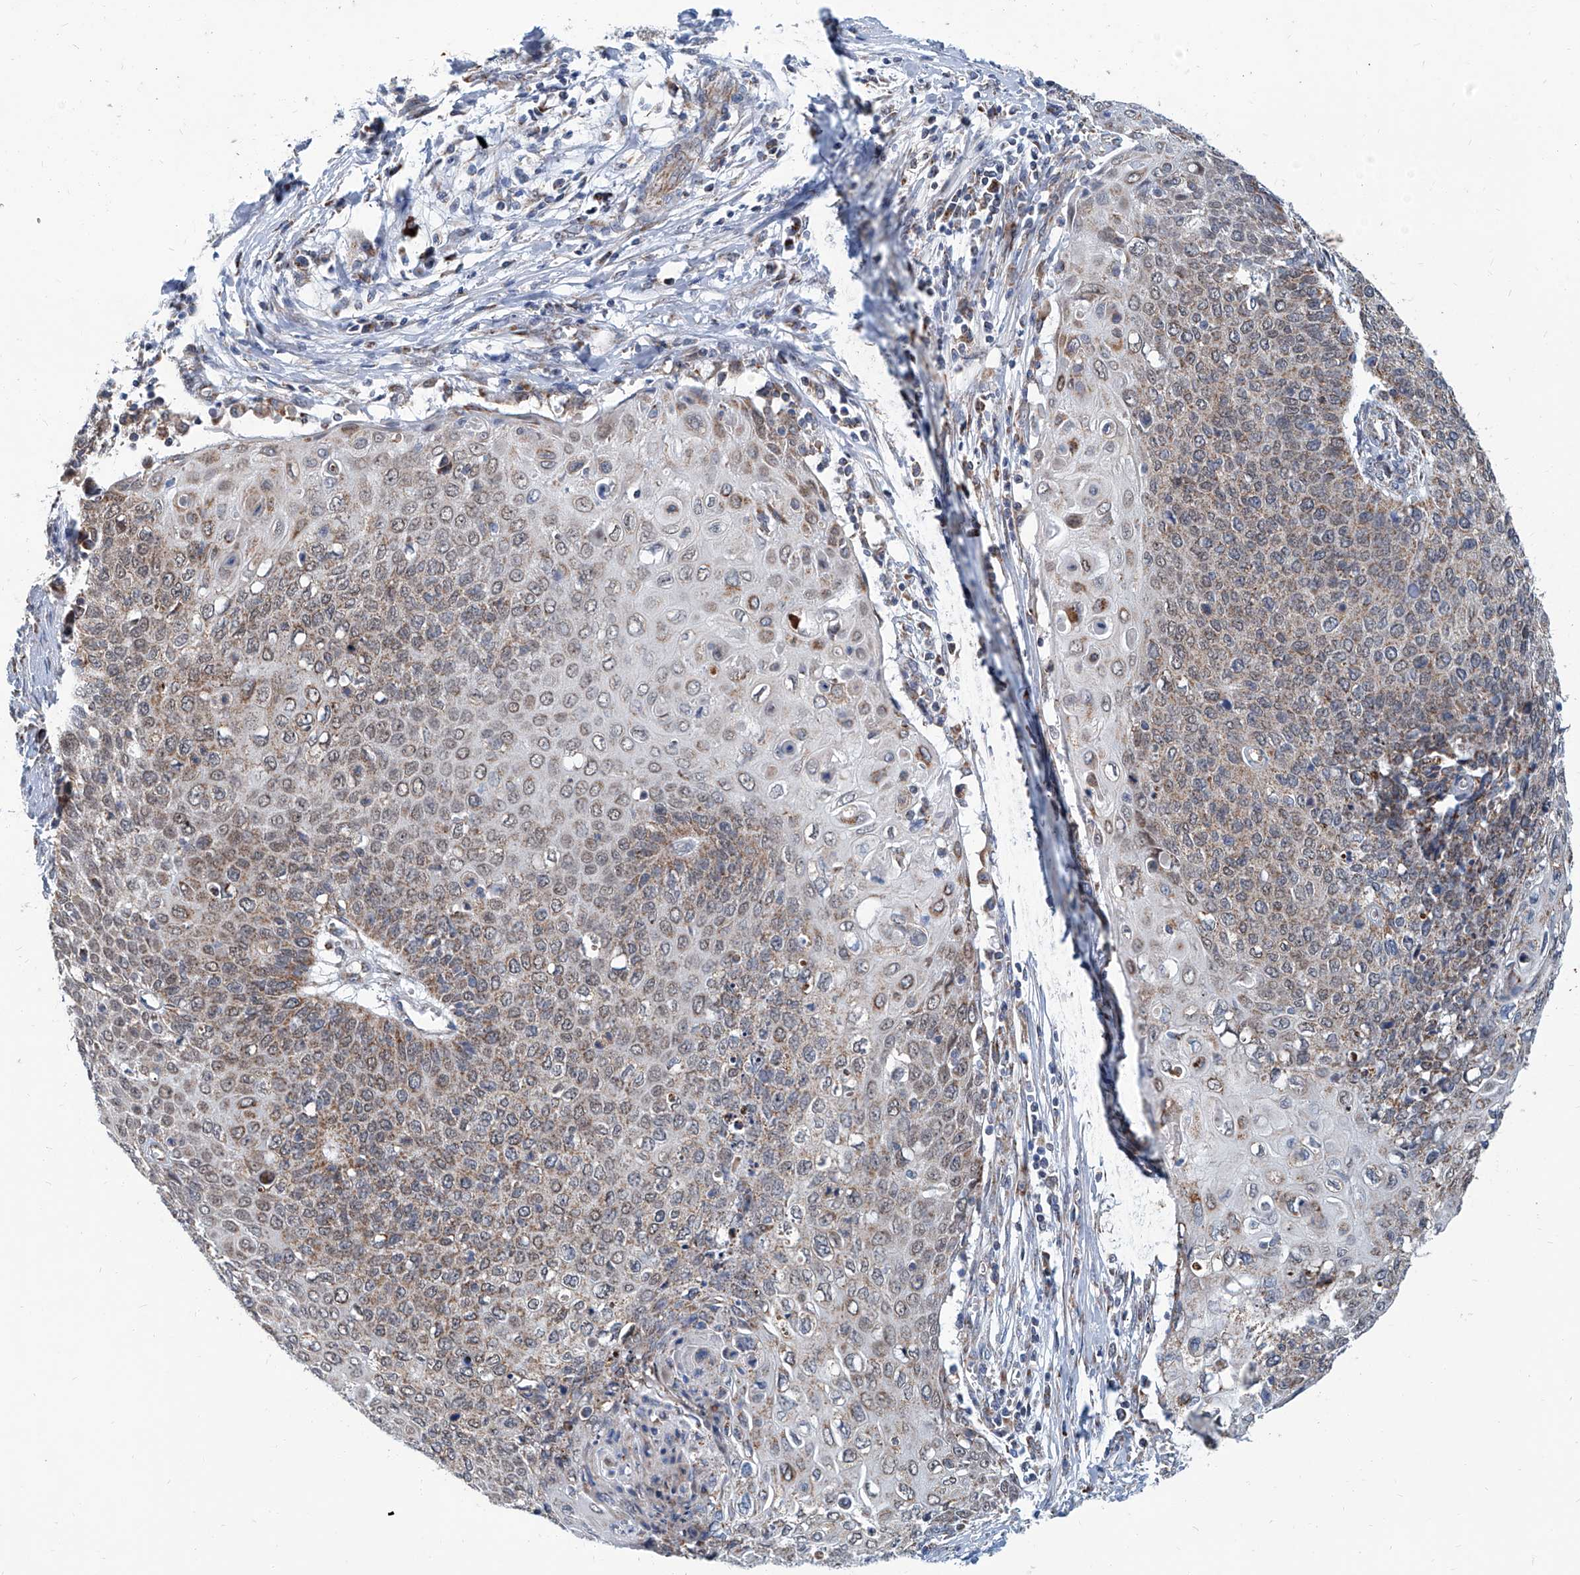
{"staining": {"intensity": "weak", "quantity": "25%-75%", "location": "cytoplasmic/membranous"}, "tissue": "cervical cancer", "cell_type": "Tumor cells", "image_type": "cancer", "snomed": [{"axis": "morphology", "description": "Squamous cell carcinoma, NOS"}, {"axis": "topography", "description": "Cervix"}], "caption": "Protein expression analysis of human squamous cell carcinoma (cervical) reveals weak cytoplasmic/membranous positivity in about 25%-75% of tumor cells.", "gene": "USP48", "patient": {"sex": "female", "age": 39}}